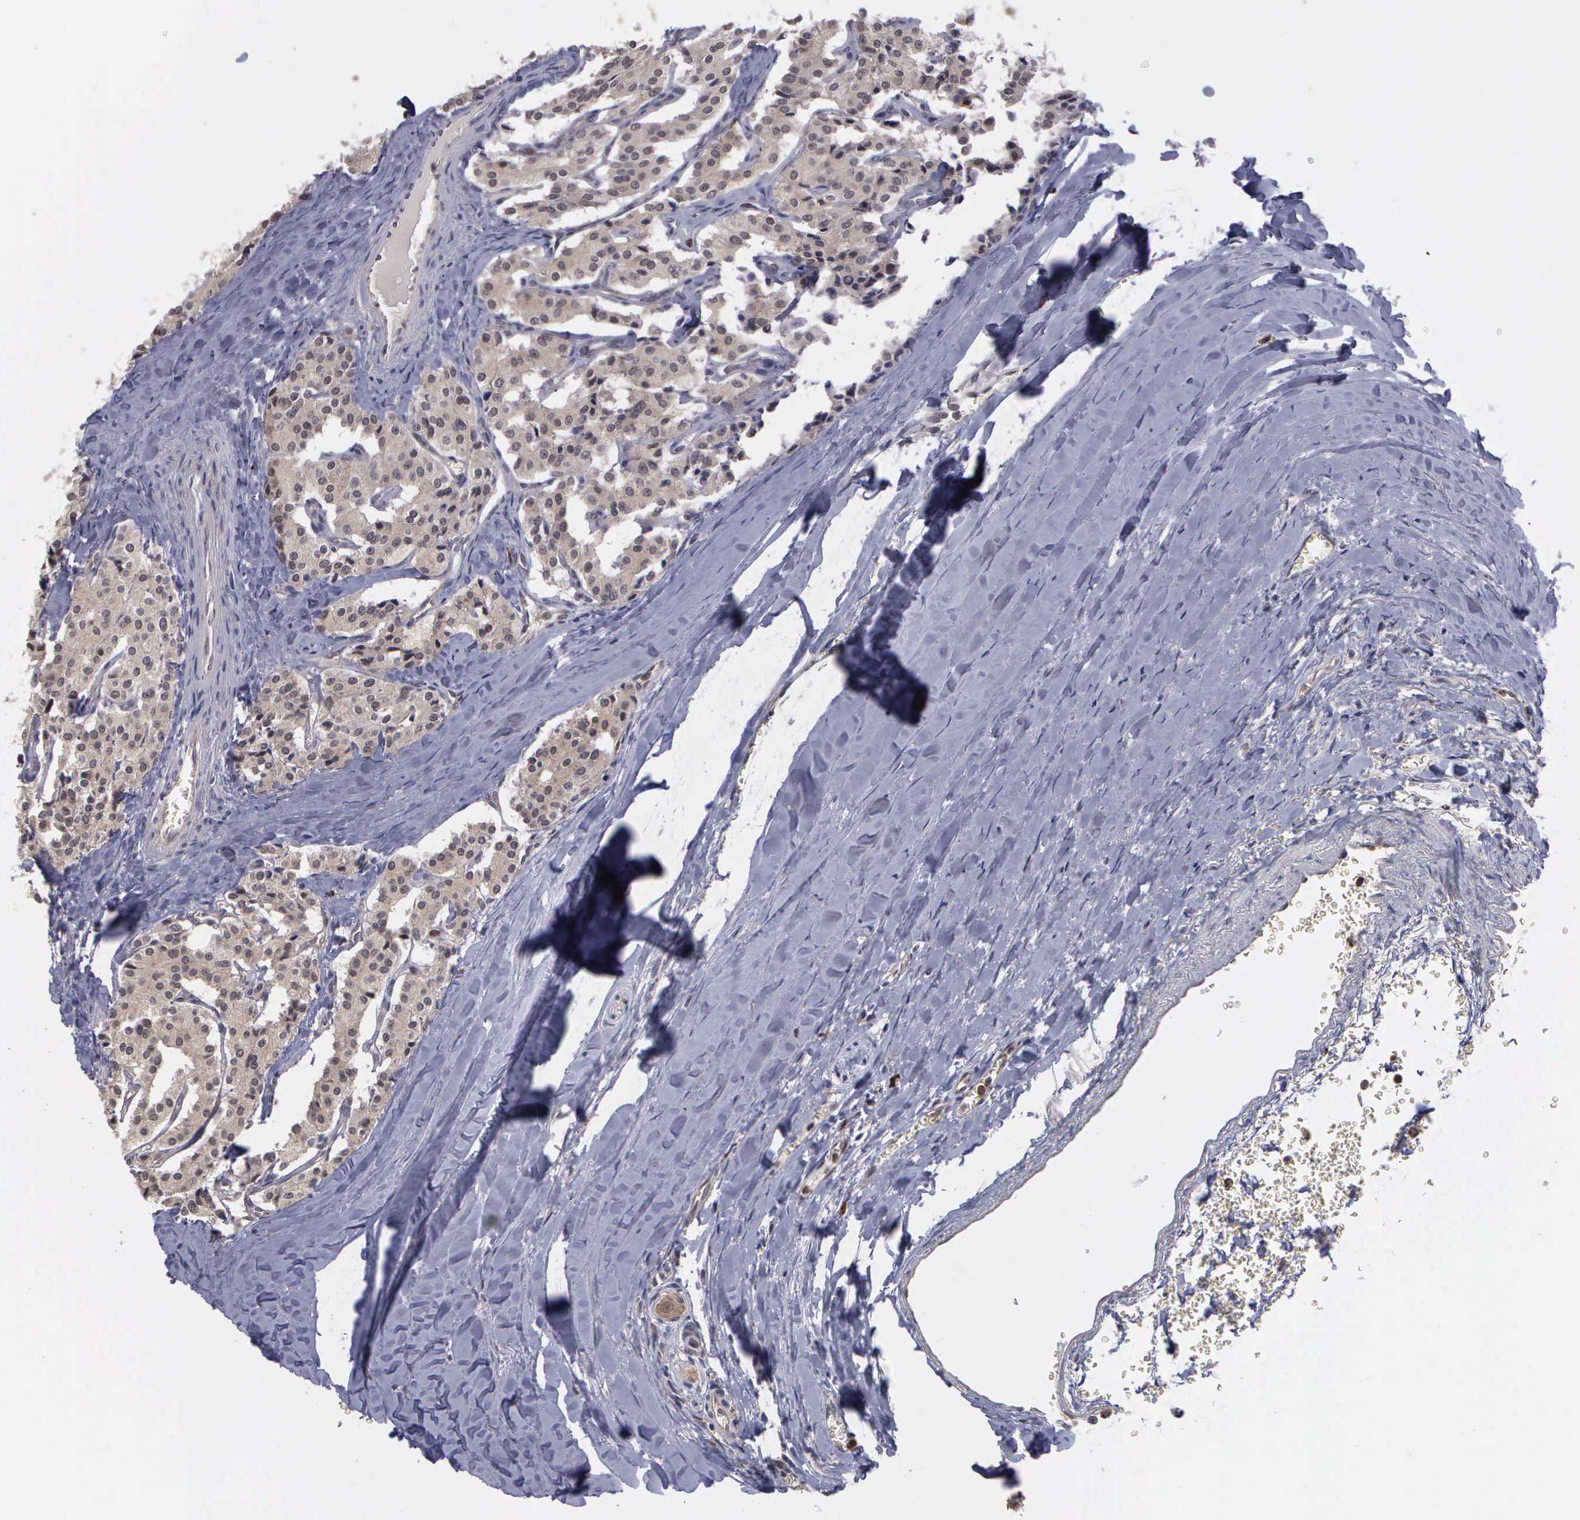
{"staining": {"intensity": "weak", "quantity": "25%-75%", "location": "cytoplasmic/membranous"}, "tissue": "carcinoid", "cell_type": "Tumor cells", "image_type": "cancer", "snomed": [{"axis": "morphology", "description": "Carcinoid, malignant, NOS"}, {"axis": "topography", "description": "Bronchus"}], "caption": "Protein expression analysis of carcinoid shows weak cytoplasmic/membranous expression in approximately 25%-75% of tumor cells.", "gene": "MAP3K9", "patient": {"sex": "male", "age": 55}}